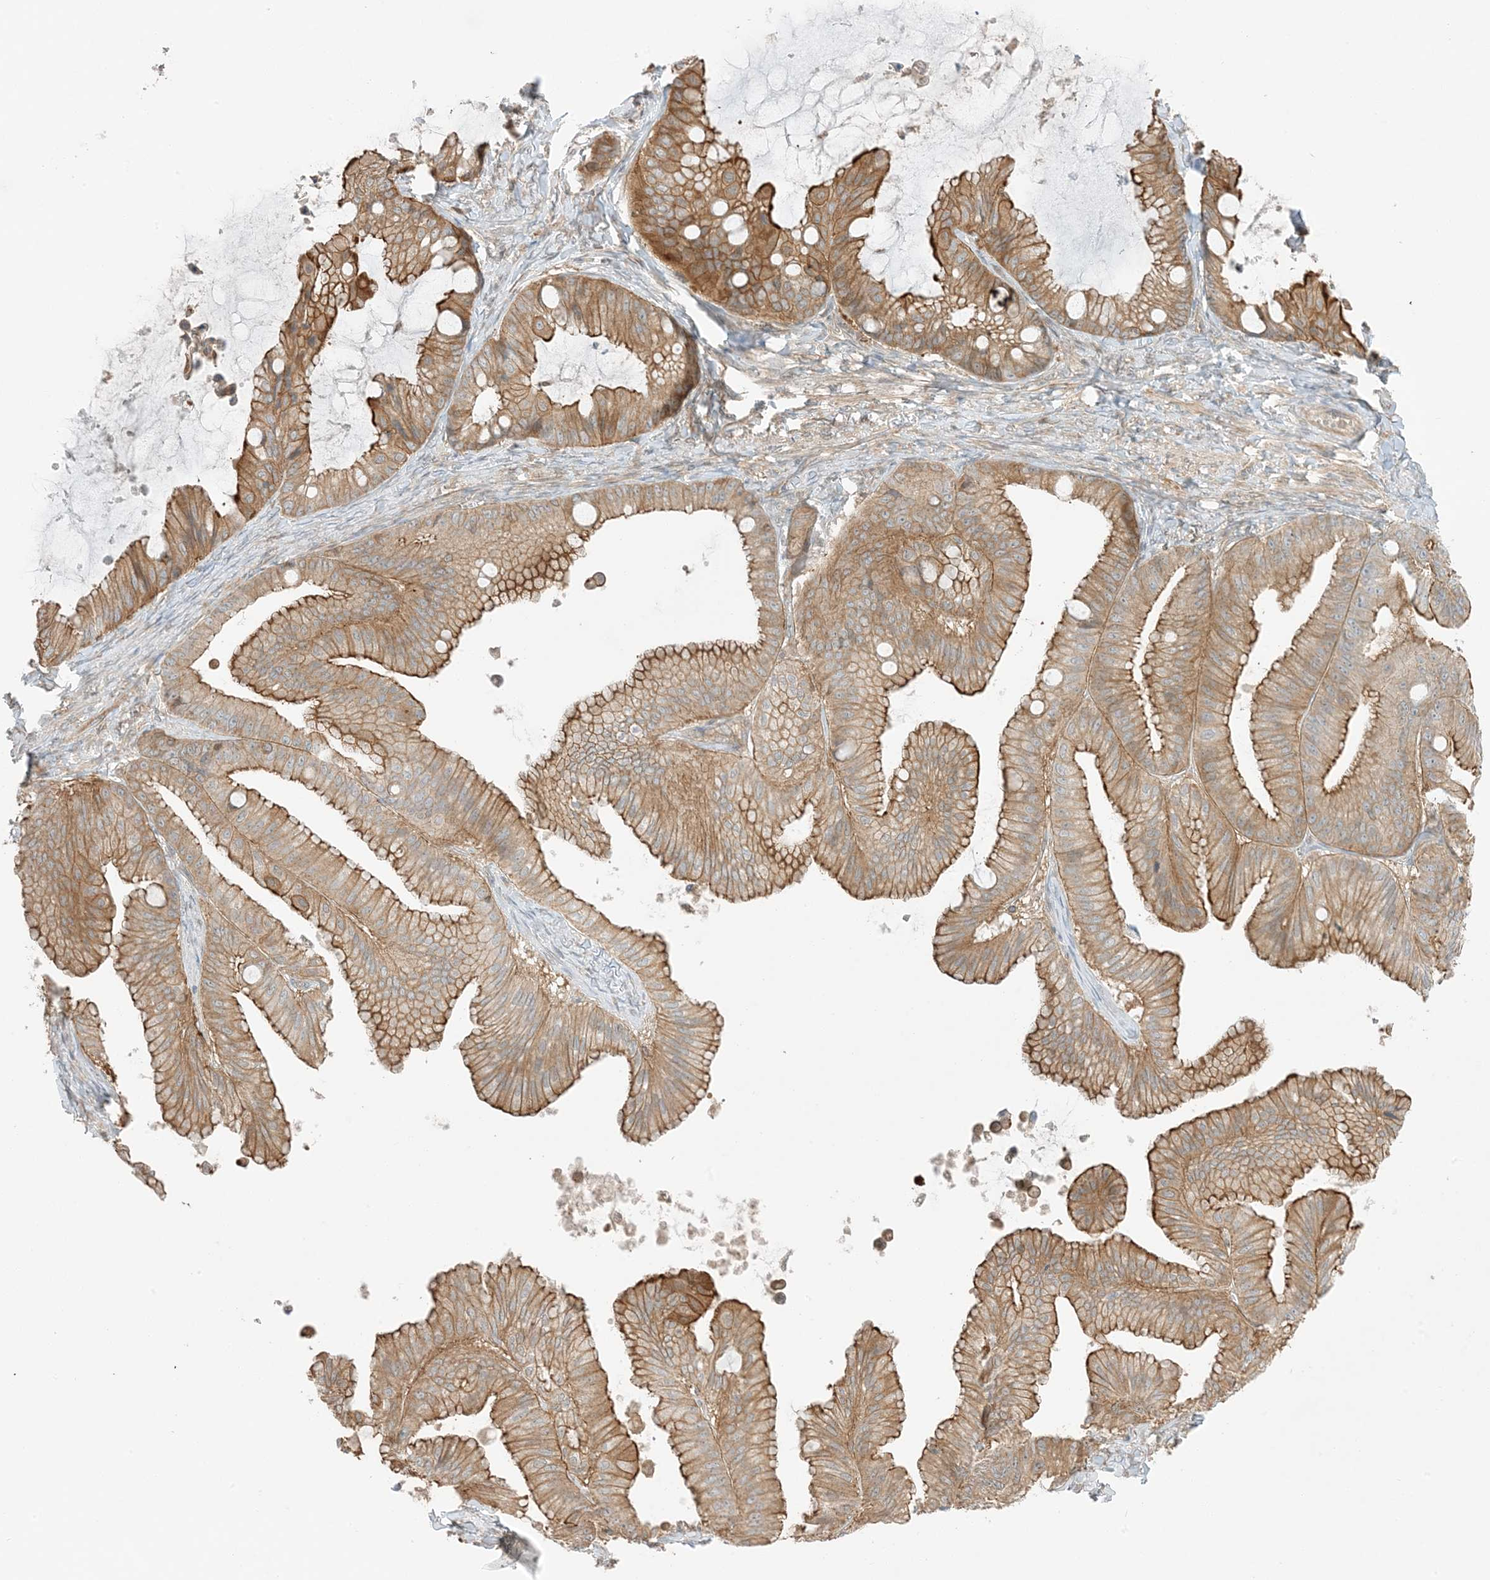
{"staining": {"intensity": "moderate", "quantity": ">75%", "location": "cytoplasmic/membranous"}, "tissue": "ovarian cancer", "cell_type": "Tumor cells", "image_type": "cancer", "snomed": [{"axis": "morphology", "description": "Cystadenocarcinoma, mucinous, NOS"}, {"axis": "topography", "description": "Ovary"}], "caption": "The photomicrograph displays immunohistochemical staining of ovarian cancer. There is moderate cytoplasmic/membranous positivity is present in approximately >75% of tumor cells. The protein is shown in brown color, while the nuclei are stained blue.", "gene": "SLC25A12", "patient": {"sex": "female", "age": 71}}